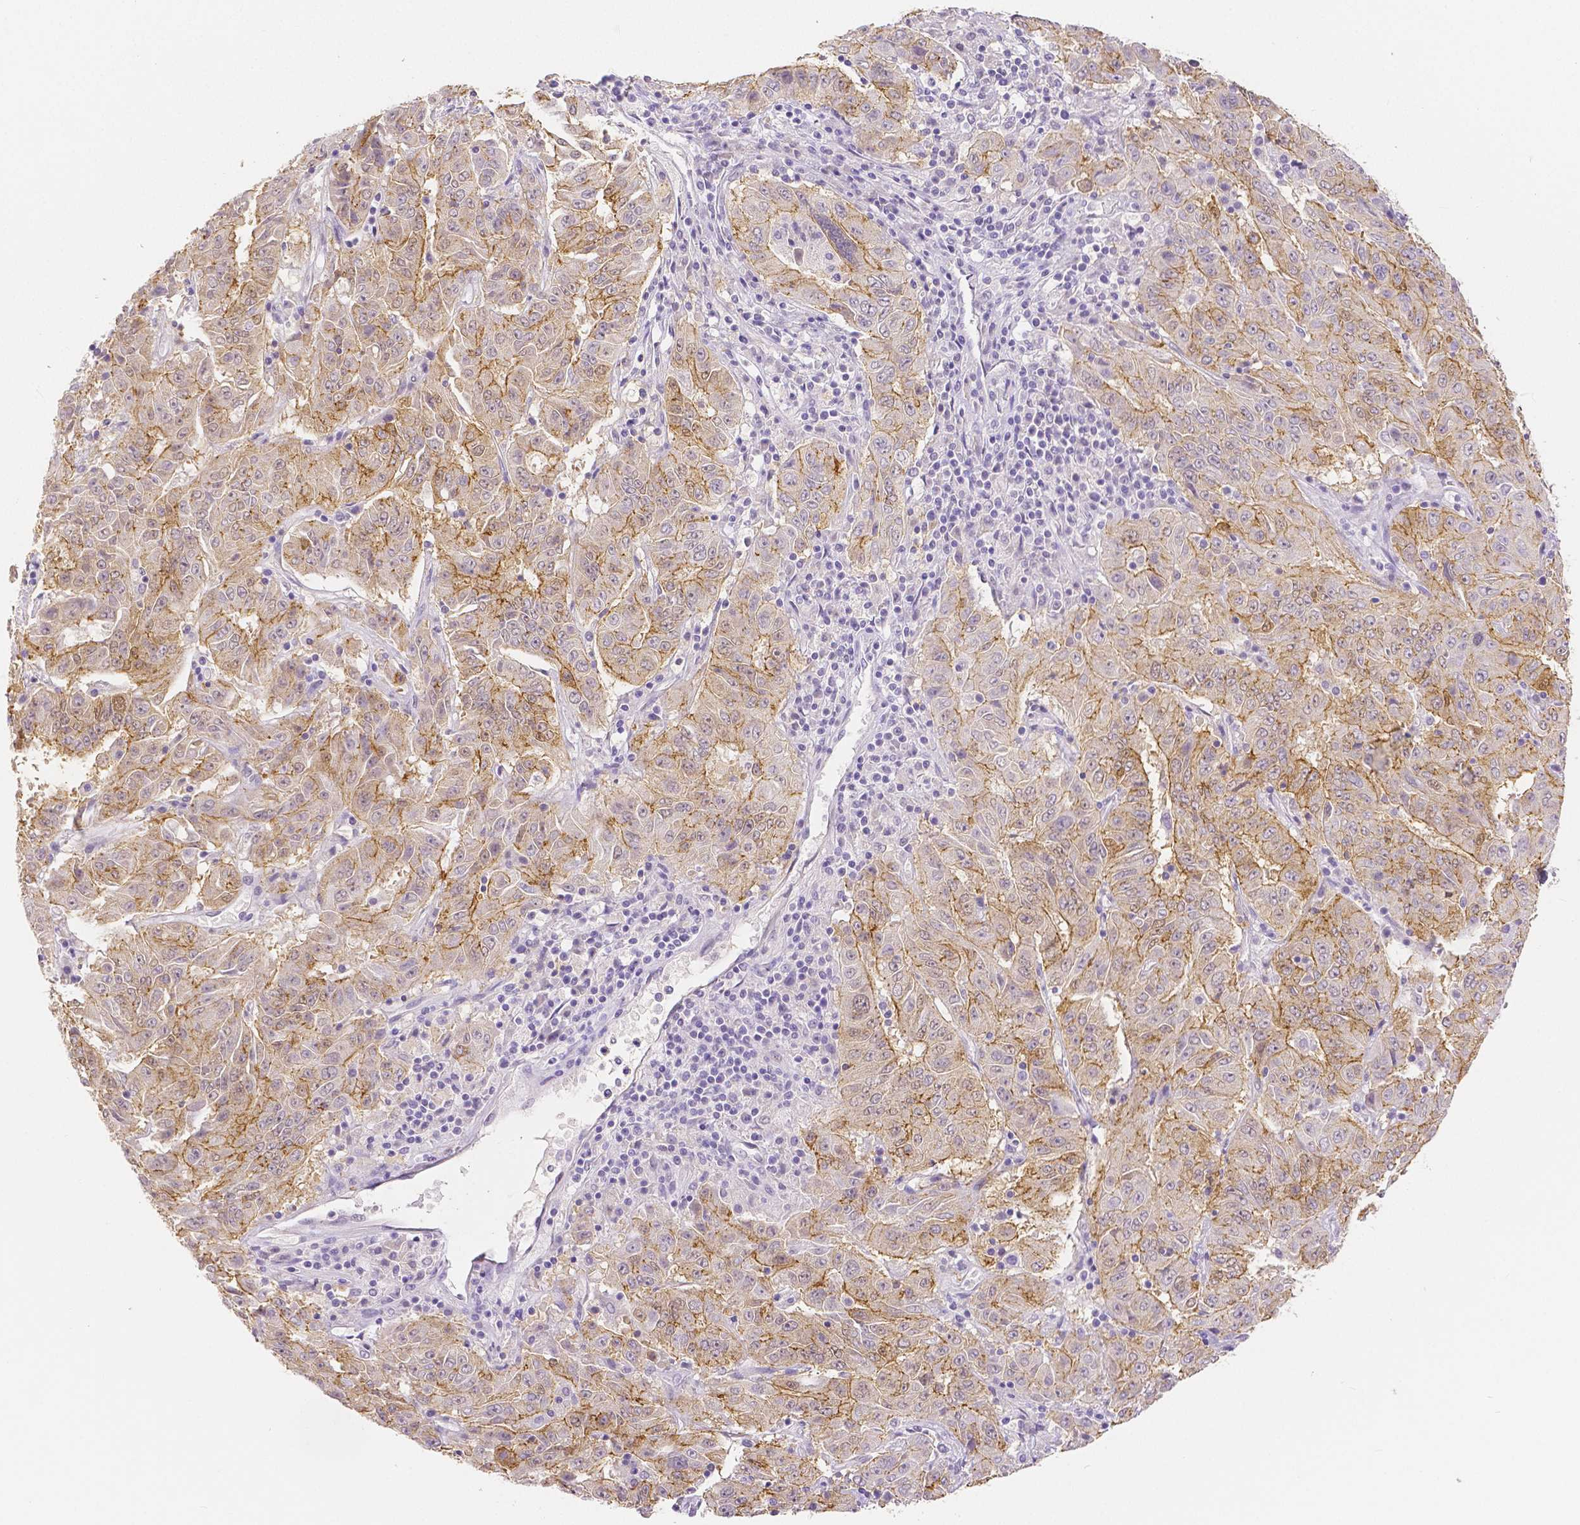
{"staining": {"intensity": "moderate", "quantity": ">75%", "location": "cytoplasmic/membranous"}, "tissue": "pancreatic cancer", "cell_type": "Tumor cells", "image_type": "cancer", "snomed": [{"axis": "morphology", "description": "Adenocarcinoma, NOS"}, {"axis": "topography", "description": "Pancreas"}], "caption": "This histopathology image exhibits immunohistochemistry (IHC) staining of human pancreatic cancer, with medium moderate cytoplasmic/membranous positivity in about >75% of tumor cells.", "gene": "OCLN", "patient": {"sex": "male", "age": 63}}